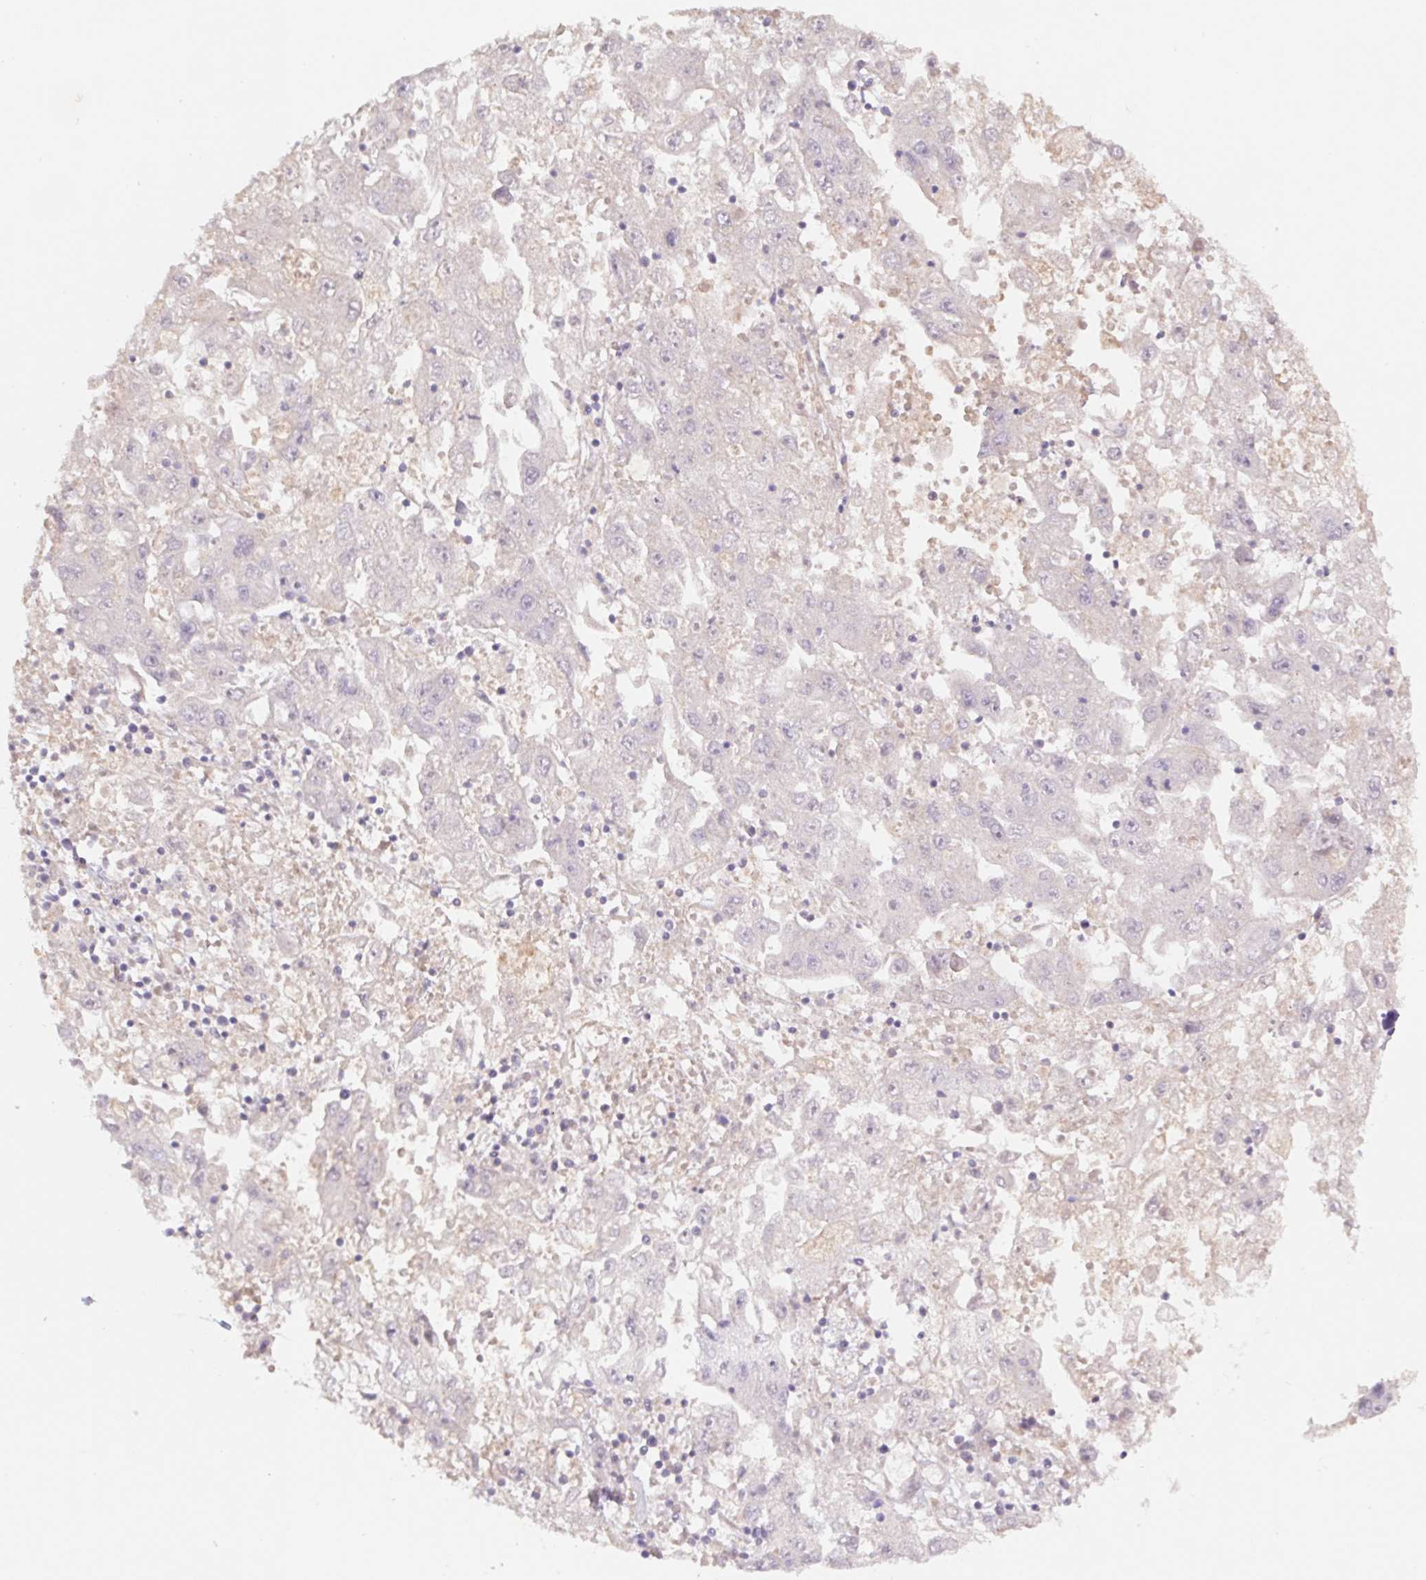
{"staining": {"intensity": "negative", "quantity": "none", "location": "none"}, "tissue": "endometrial cancer", "cell_type": "Tumor cells", "image_type": "cancer", "snomed": [{"axis": "morphology", "description": "Adenocarcinoma, NOS"}, {"axis": "topography", "description": "Uterus"}], "caption": "Human endometrial cancer (adenocarcinoma) stained for a protein using IHC shows no positivity in tumor cells.", "gene": "PNMA8B", "patient": {"sex": "female", "age": 62}}